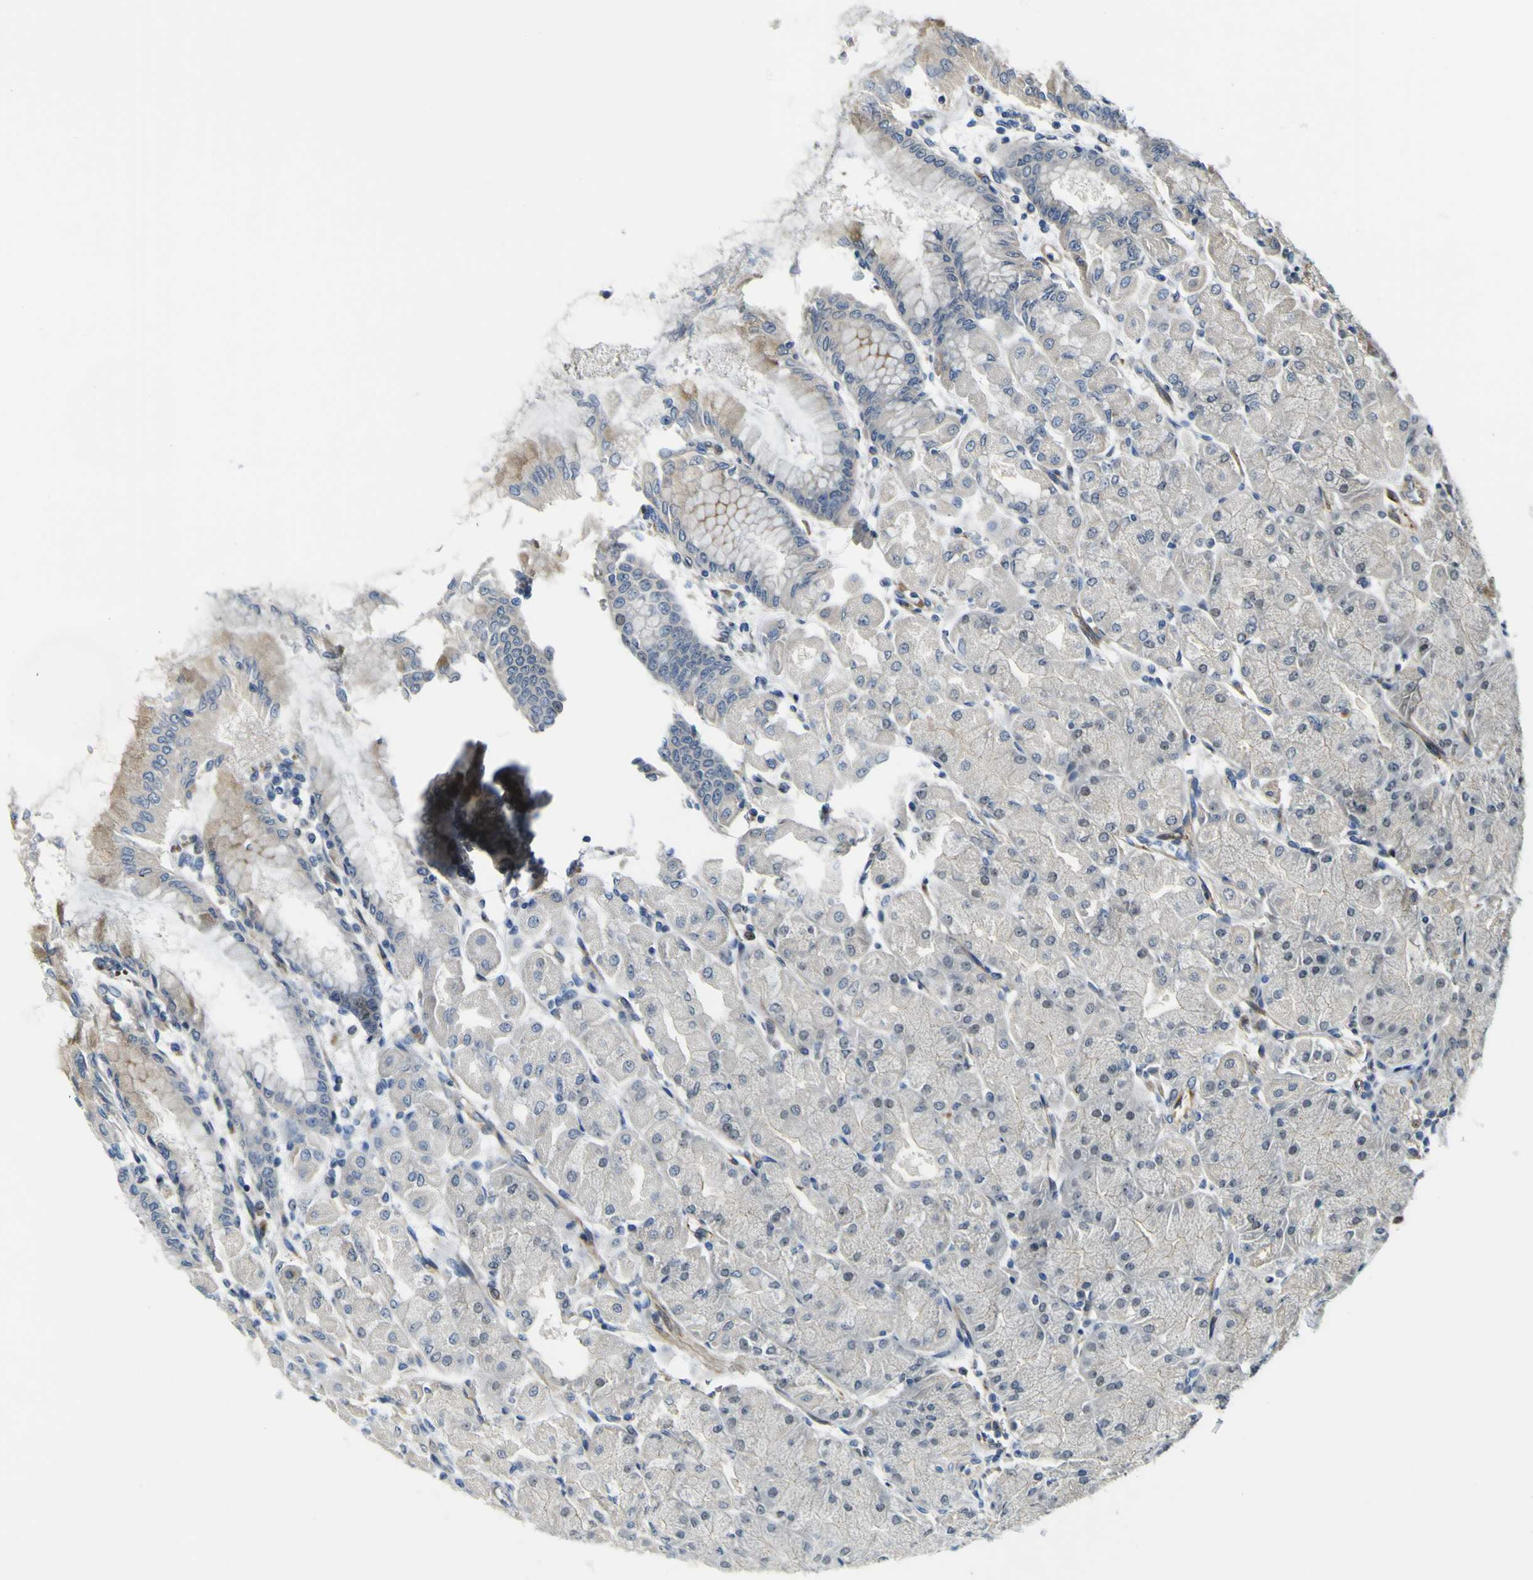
{"staining": {"intensity": "moderate", "quantity": "<25%", "location": "cytoplasmic/membranous"}, "tissue": "stomach", "cell_type": "Glandular cells", "image_type": "normal", "snomed": [{"axis": "morphology", "description": "Normal tissue, NOS"}, {"axis": "topography", "description": "Stomach, upper"}], "caption": "Glandular cells display moderate cytoplasmic/membranous expression in about <25% of cells in unremarkable stomach. The staining was performed using DAB, with brown indicating positive protein expression. Nuclei are stained blue with hematoxylin.", "gene": "KDM7A", "patient": {"sex": "female", "age": 56}}